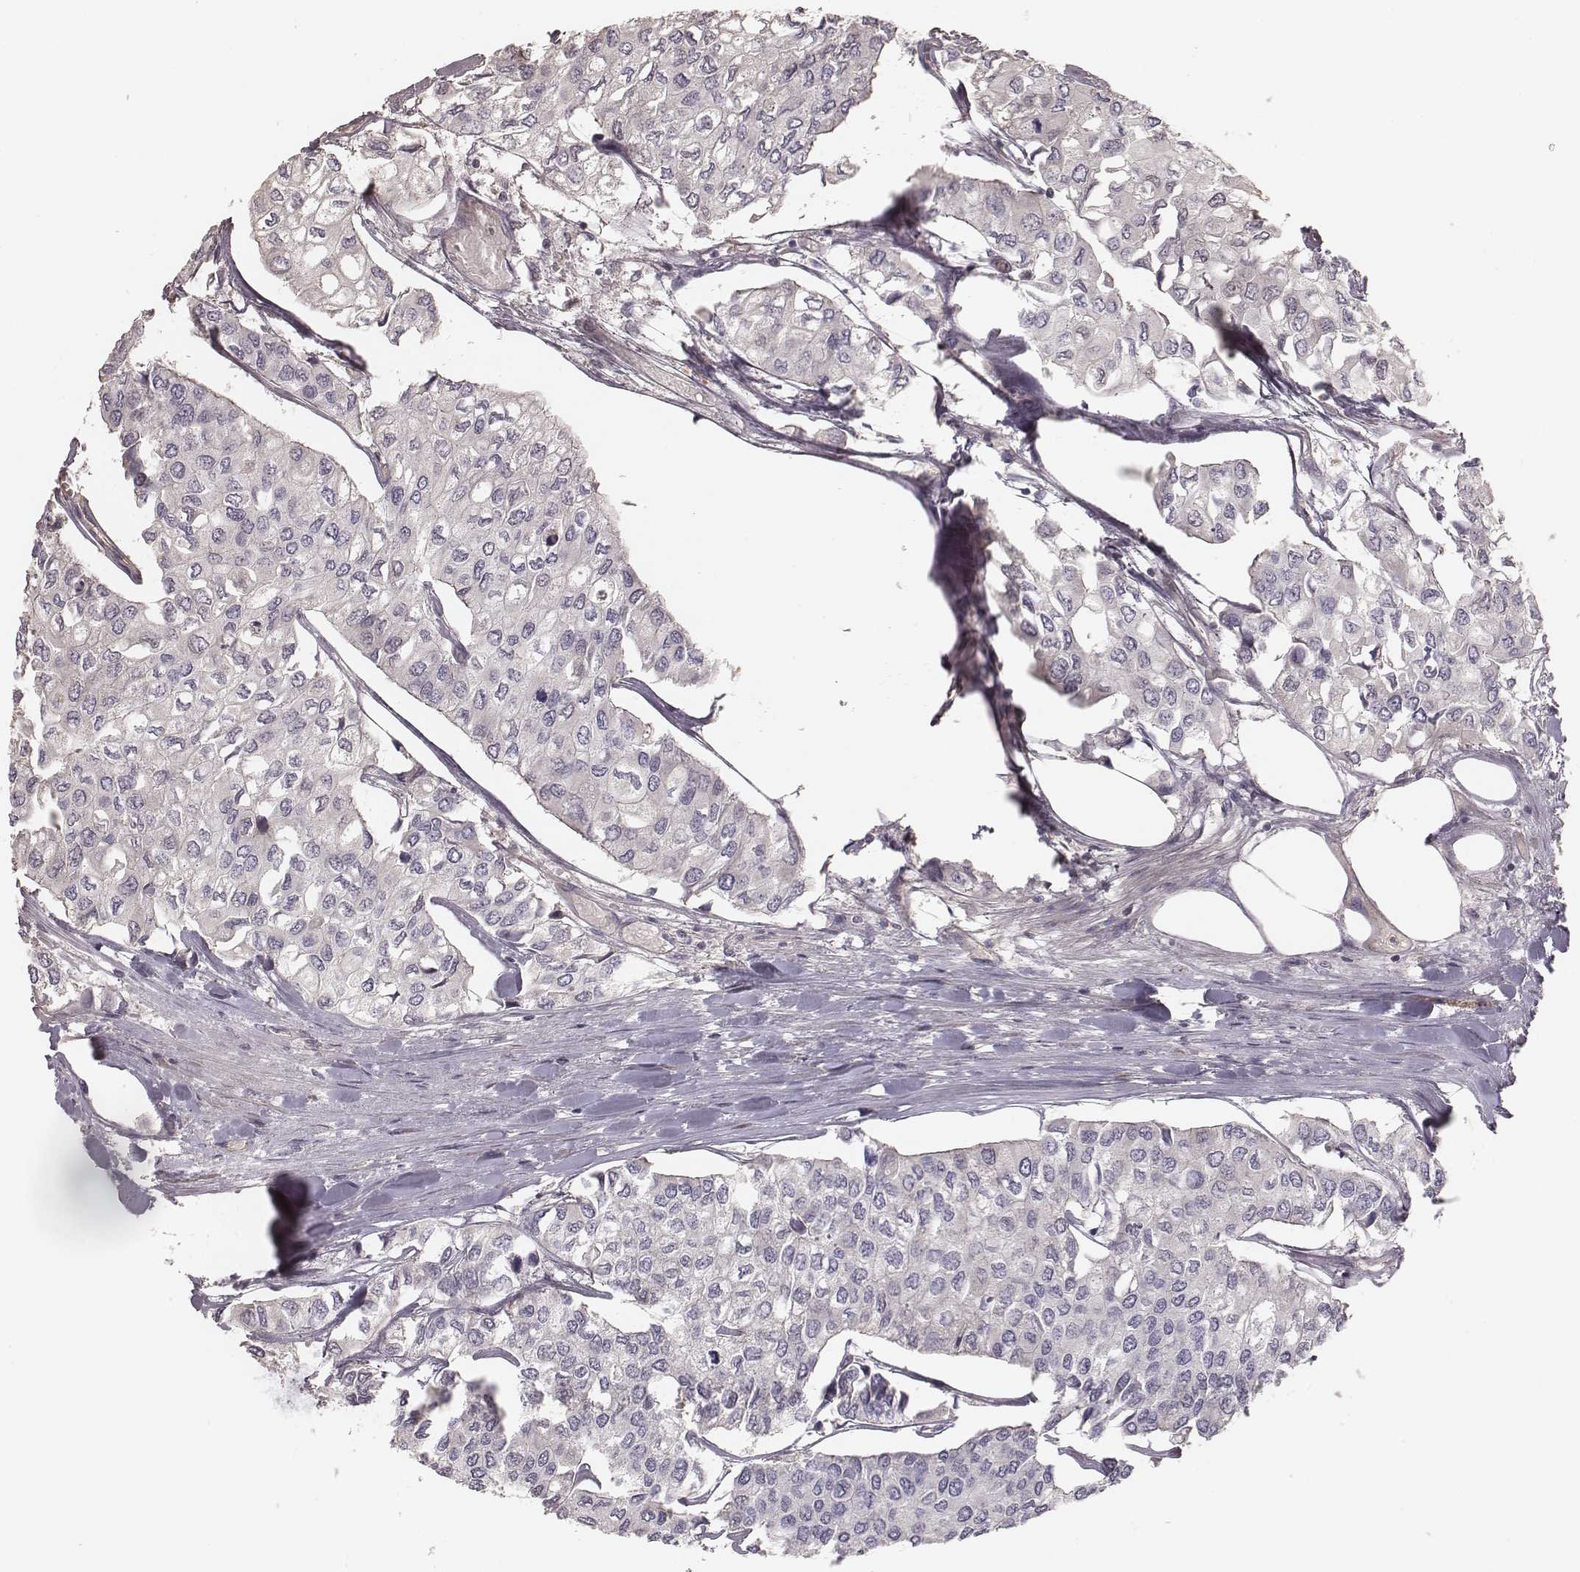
{"staining": {"intensity": "negative", "quantity": "none", "location": "none"}, "tissue": "urothelial cancer", "cell_type": "Tumor cells", "image_type": "cancer", "snomed": [{"axis": "morphology", "description": "Urothelial carcinoma, High grade"}, {"axis": "topography", "description": "Urinary bladder"}], "caption": "Human urothelial carcinoma (high-grade) stained for a protein using immunohistochemistry demonstrates no positivity in tumor cells.", "gene": "OTOGL", "patient": {"sex": "male", "age": 73}}